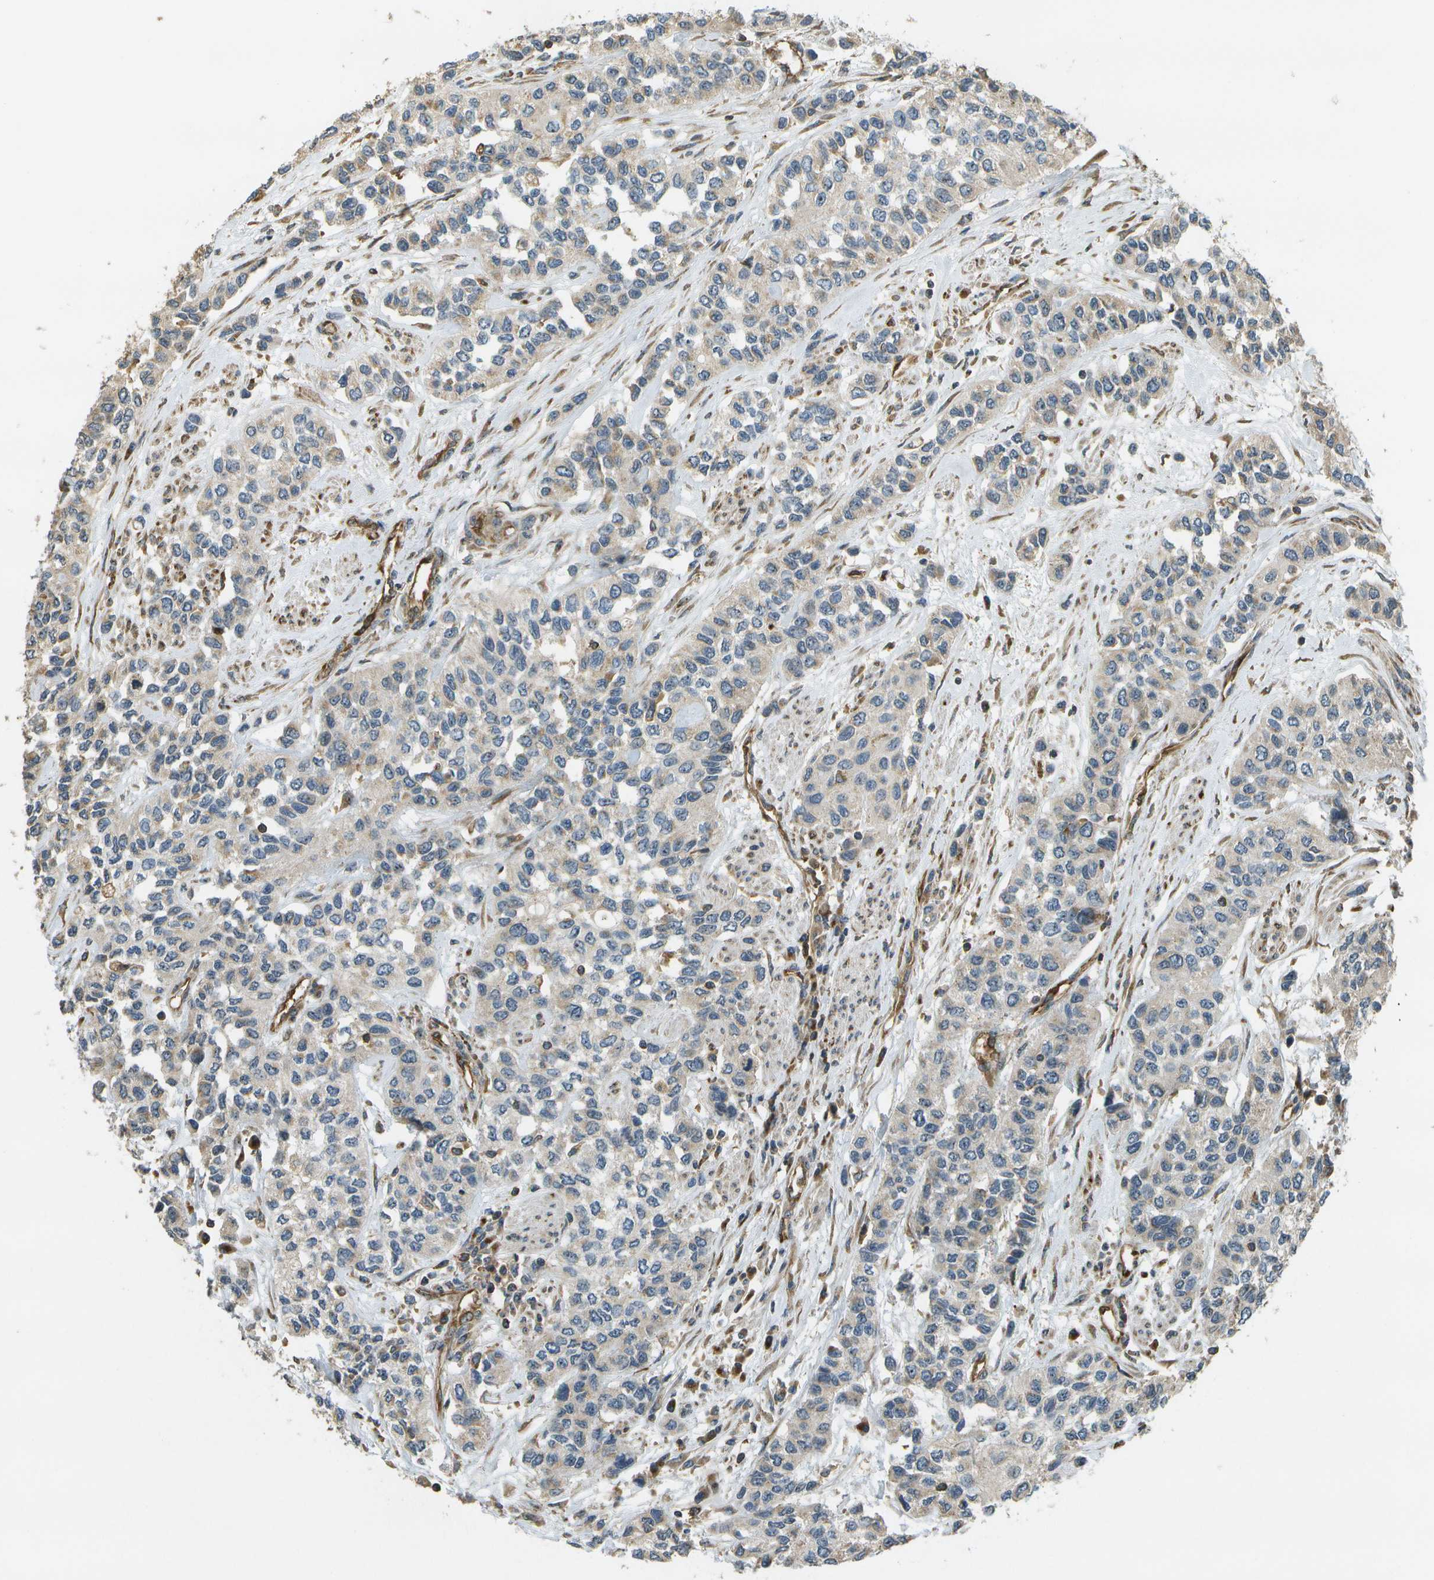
{"staining": {"intensity": "negative", "quantity": "none", "location": "none"}, "tissue": "urothelial cancer", "cell_type": "Tumor cells", "image_type": "cancer", "snomed": [{"axis": "morphology", "description": "Urothelial carcinoma, High grade"}, {"axis": "topography", "description": "Urinary bladder"}], "caption": "Immunohistochemistry image of neoplastic tissue: human urothelial cancer stained with DAB exhibits no significant protein staining in tumor cells.", "gene": "LRP12", "patient": {"sex": "female", "age": 56}}